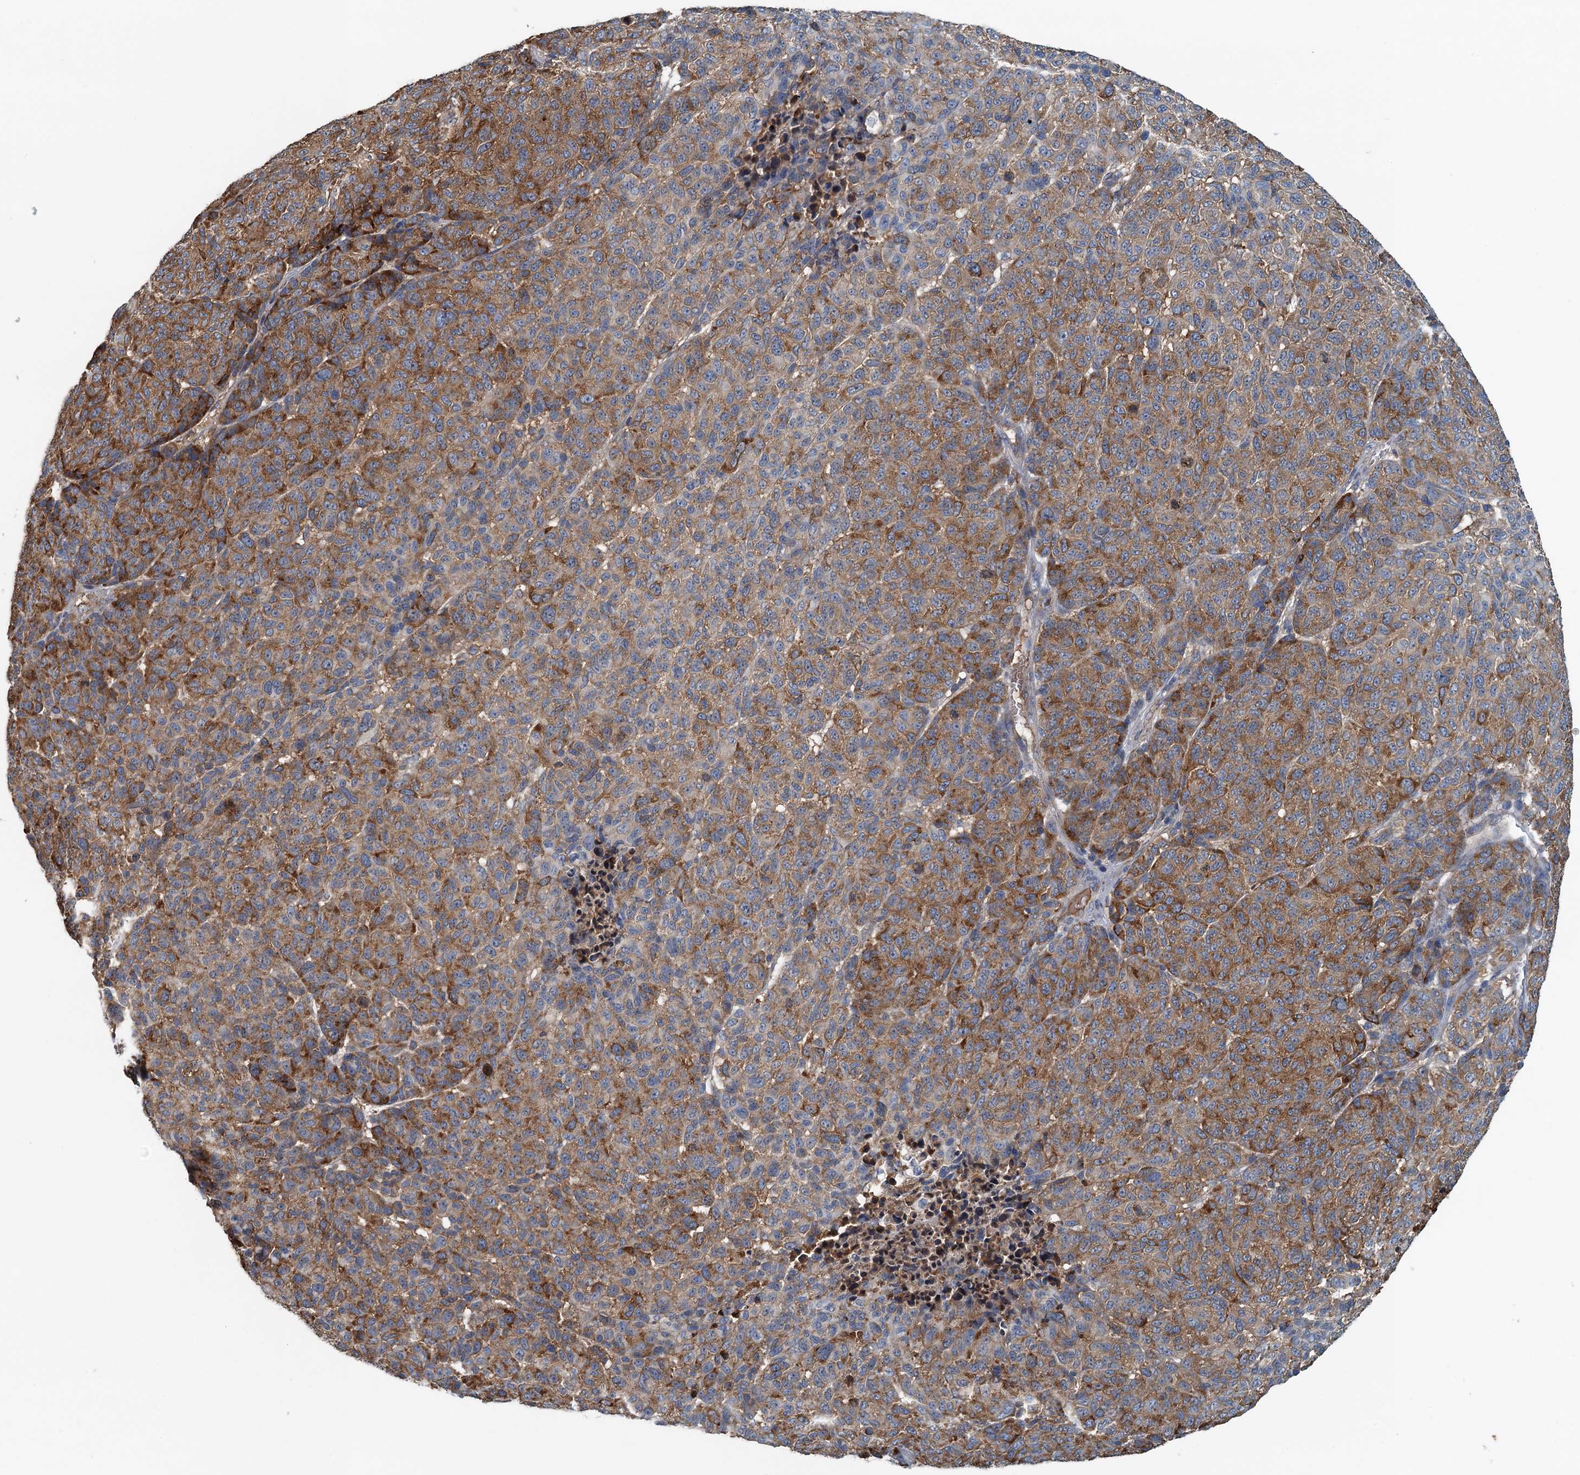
{"staining": {"intensity": "moderate", "quantity": ">75%", "location": "cytoplasmic/membranous"}, "tissue": "melanoma", "cell_type": "Tumor cells", "image_type": "cancer", "snomed": [{"axis": "morphology", "description": "Malignant melanoma, NOS"}, {"axis": "topography", "description": "Skin"}], "caption": "Immunohistochemistry (IHC) of human melanoma exhibits medium levels of moderate cytoplasmic/membranous expression in about >75% of tumor cells.", "gene": "LSM14B", "patient": {"sex": "male", "age": 49}}